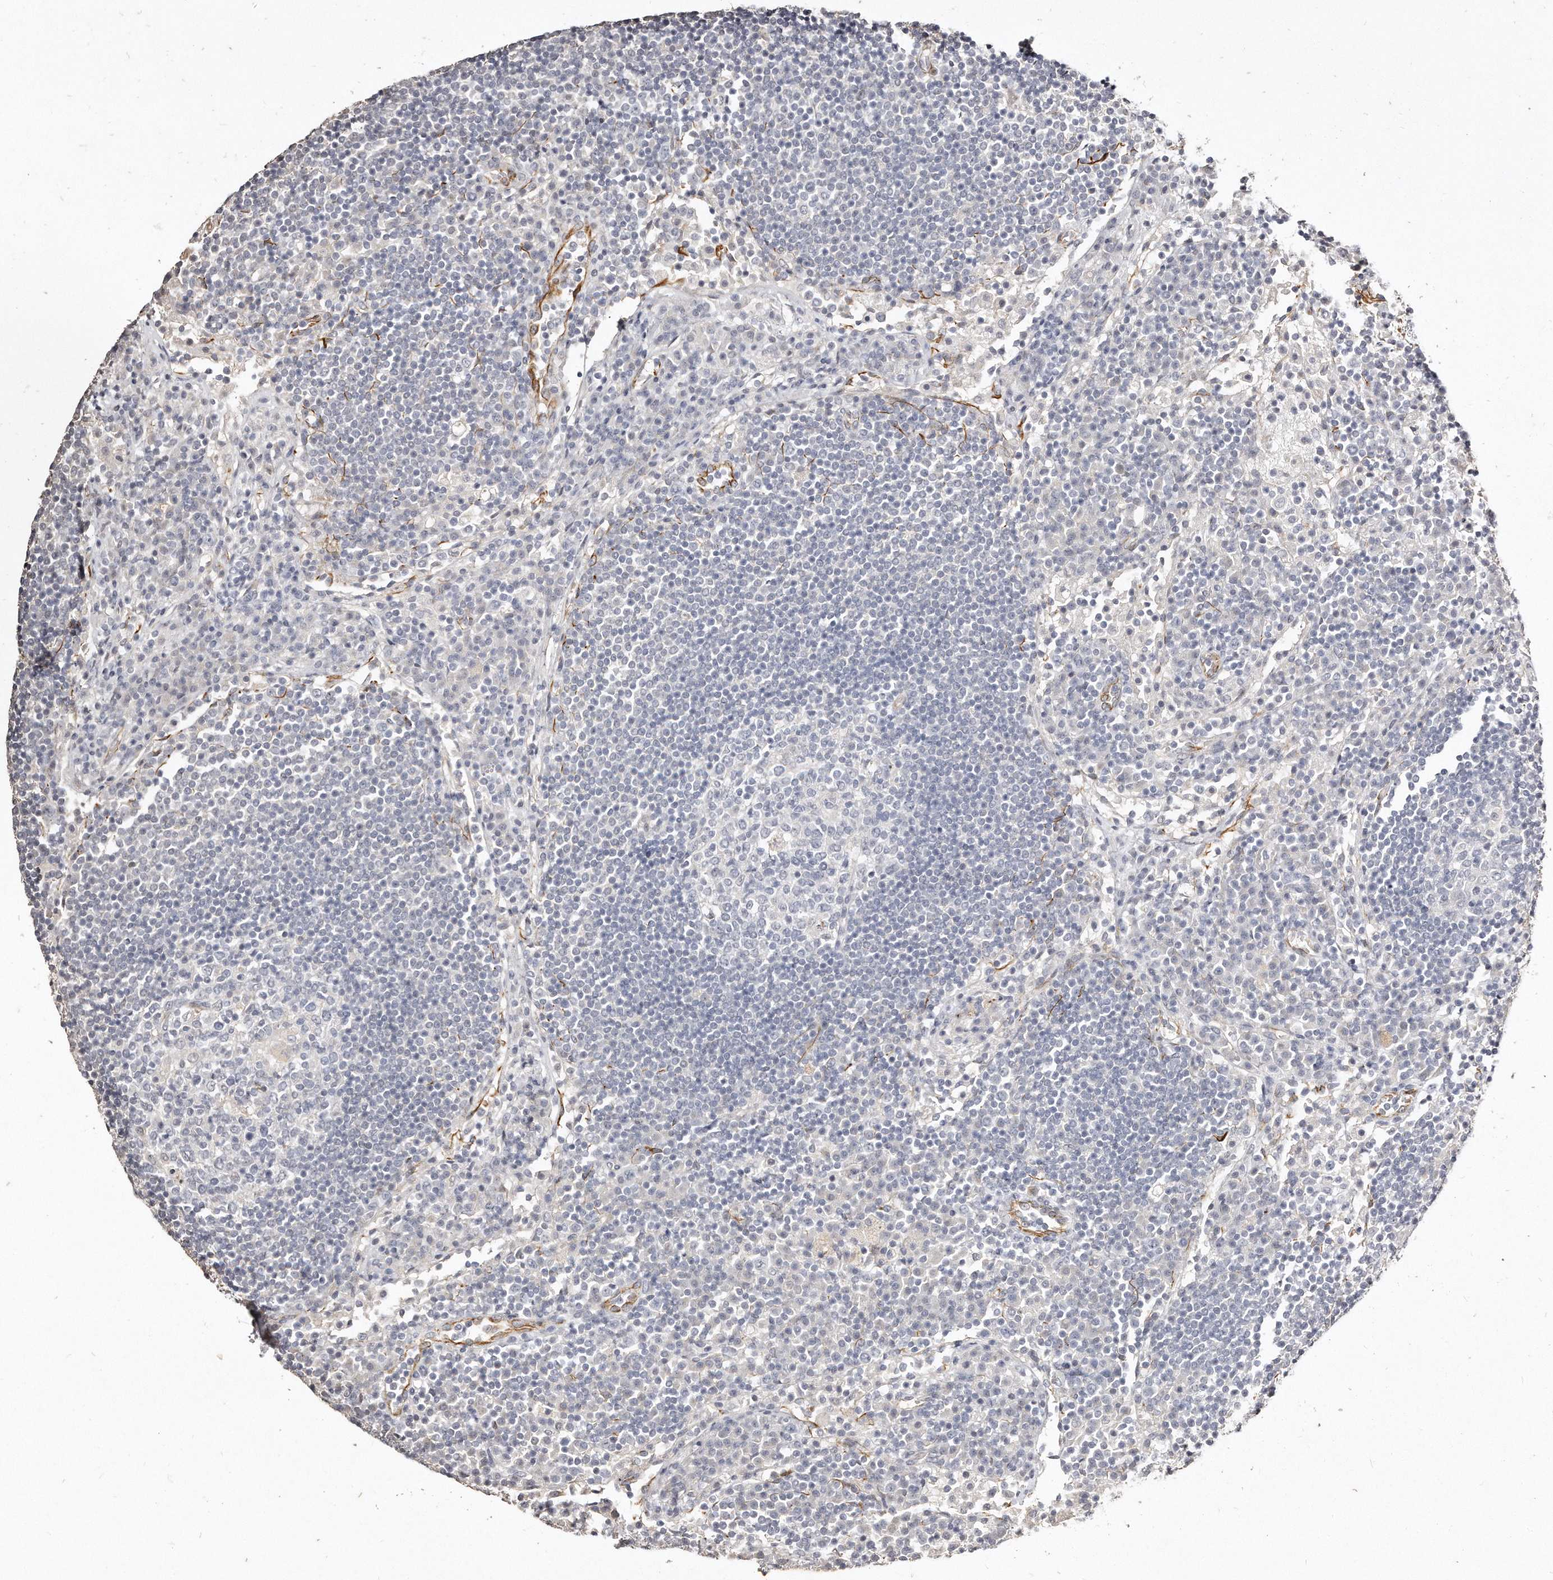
{"staining": {"intensity": "negative", "quantity": "none", "location": "none"}, "tissue": "lymph node", "cell_type": "Germinal center cells", "image_type": "normal", "snomed": [{"axis": "morphology", "description": "Normal tissue, NOS"}, {"axis": "topography", "description": "Lymph node"}], "caption": "A high-resolution photomicrograph shows immunohistochemistry (IHC) staining of unremarkable lymph node, which shows no significant staining in germinal center cells.", "gene": "ZYG11A", "patient": {"sex": "female", "age": 53}}